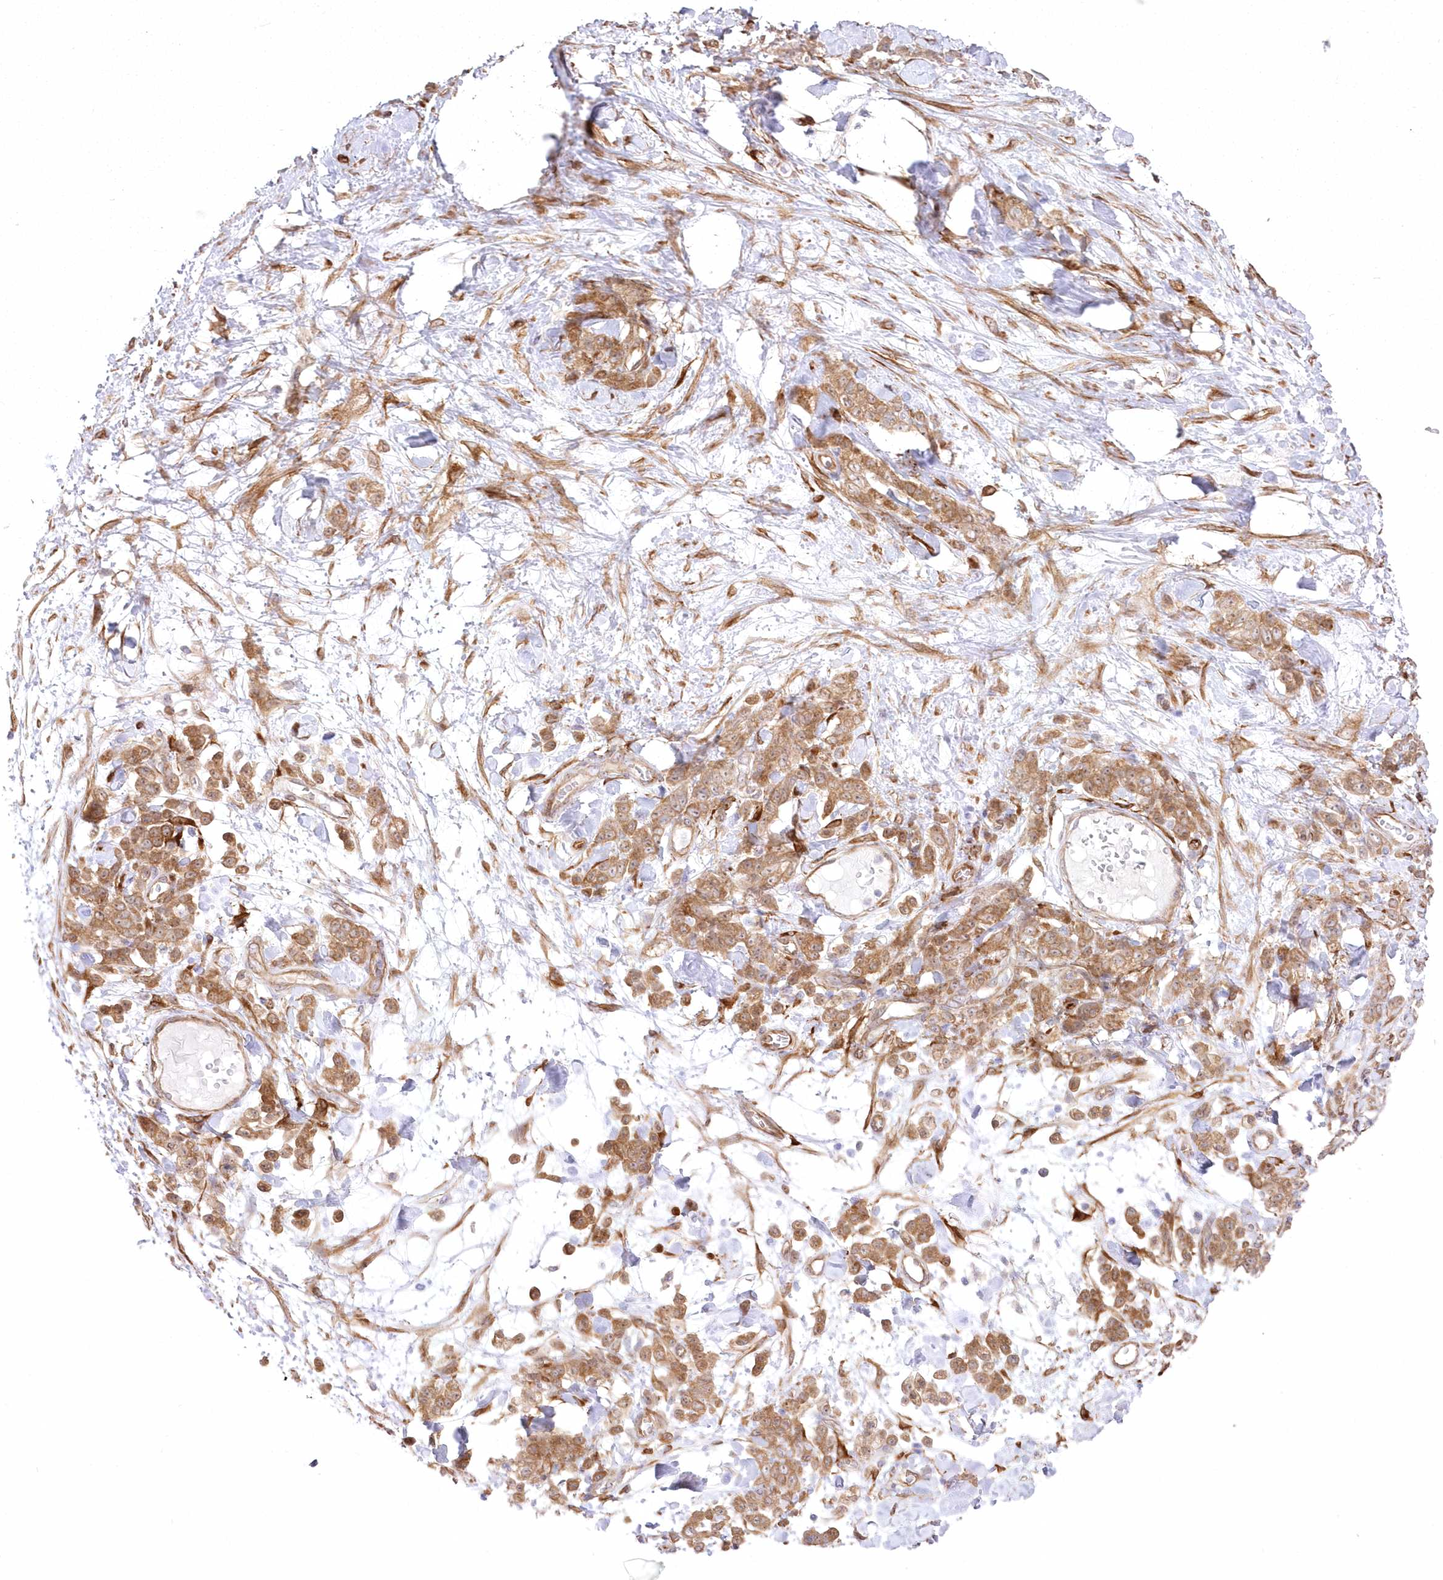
{"staining": {"intensity": "moderate", "quantity": ">75%", "location": "cytoplasmic/membranous"}, "tissue": "stomach cancer", "cell_type": "Tumor cells", "image_type": "cancer", "snomed": [{"axis": "morphology", "description": "Normal tissue, NOS"}, {"axis": "morphology", "description": "Adenocarcinoma, NOS"}, {"axis": "topography", "description": "Stomach"}], "caption": "Immunohistochemical staining of human stomach adenocarcinoma displays moderate cytoplasmic/membranous protein staining in approximately >75% of tumor cells.", "gene": "SH3PXD2B", "patient": {"sex": "male", "age": 82}}